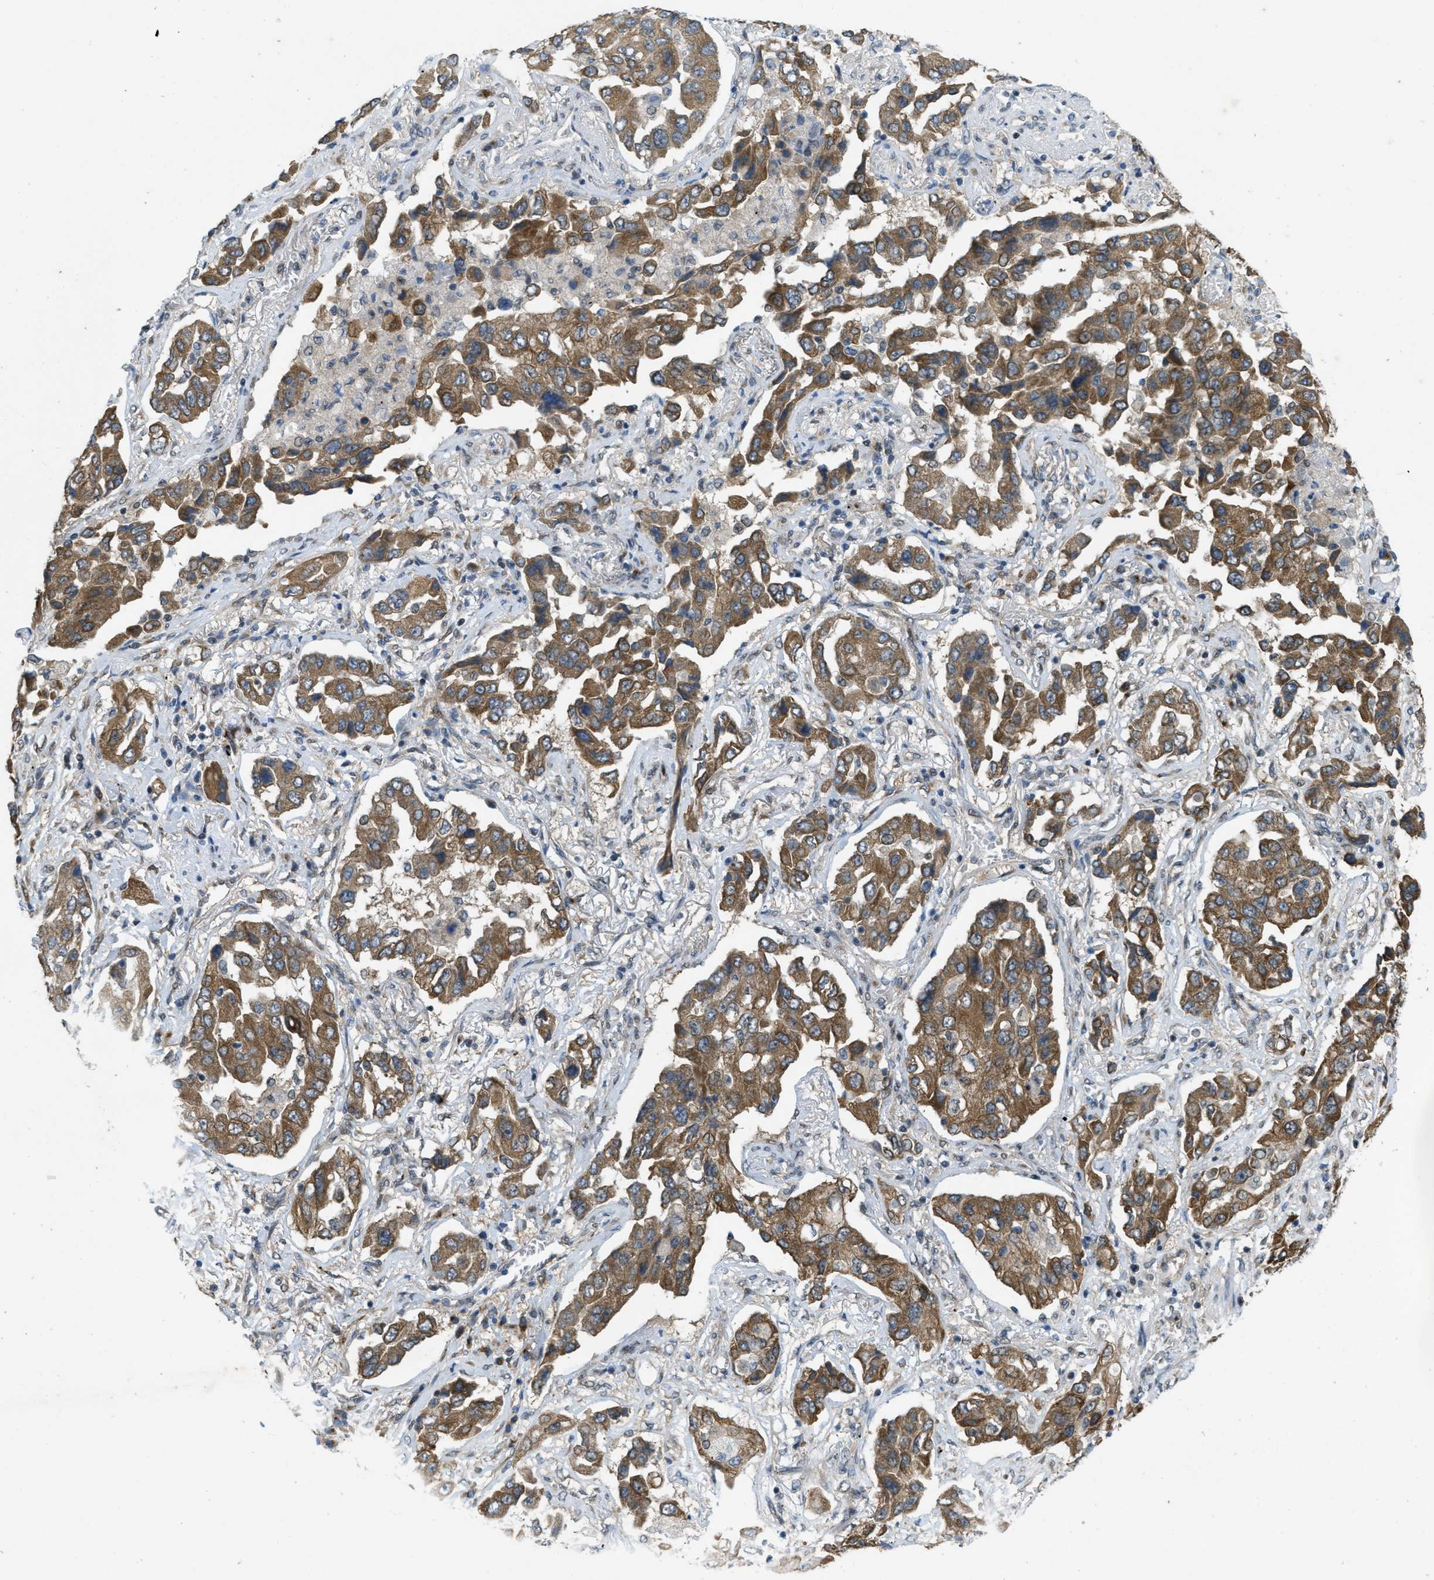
{"staining": {"intensity": "moderate", "quantity": ">75%", "location": "cytoplasmic/membranous"}, "tissue": "lung cancer", "cell_type": "Tumor cells", "image_type": "cancer", "snomed": [{"axis": "morphology", "description": "Adenocarcinoma, NOS"}, {"axis": "topography", "description": "Lung"}], "caption": "The photomicrograph shows staining of lung cancer, revealing moderate cytoplasmic/membranous protein expression (brown color) within tumor cells.", "gene": "IFNLR1", "patient": {"sex": "female", "age": 65}}